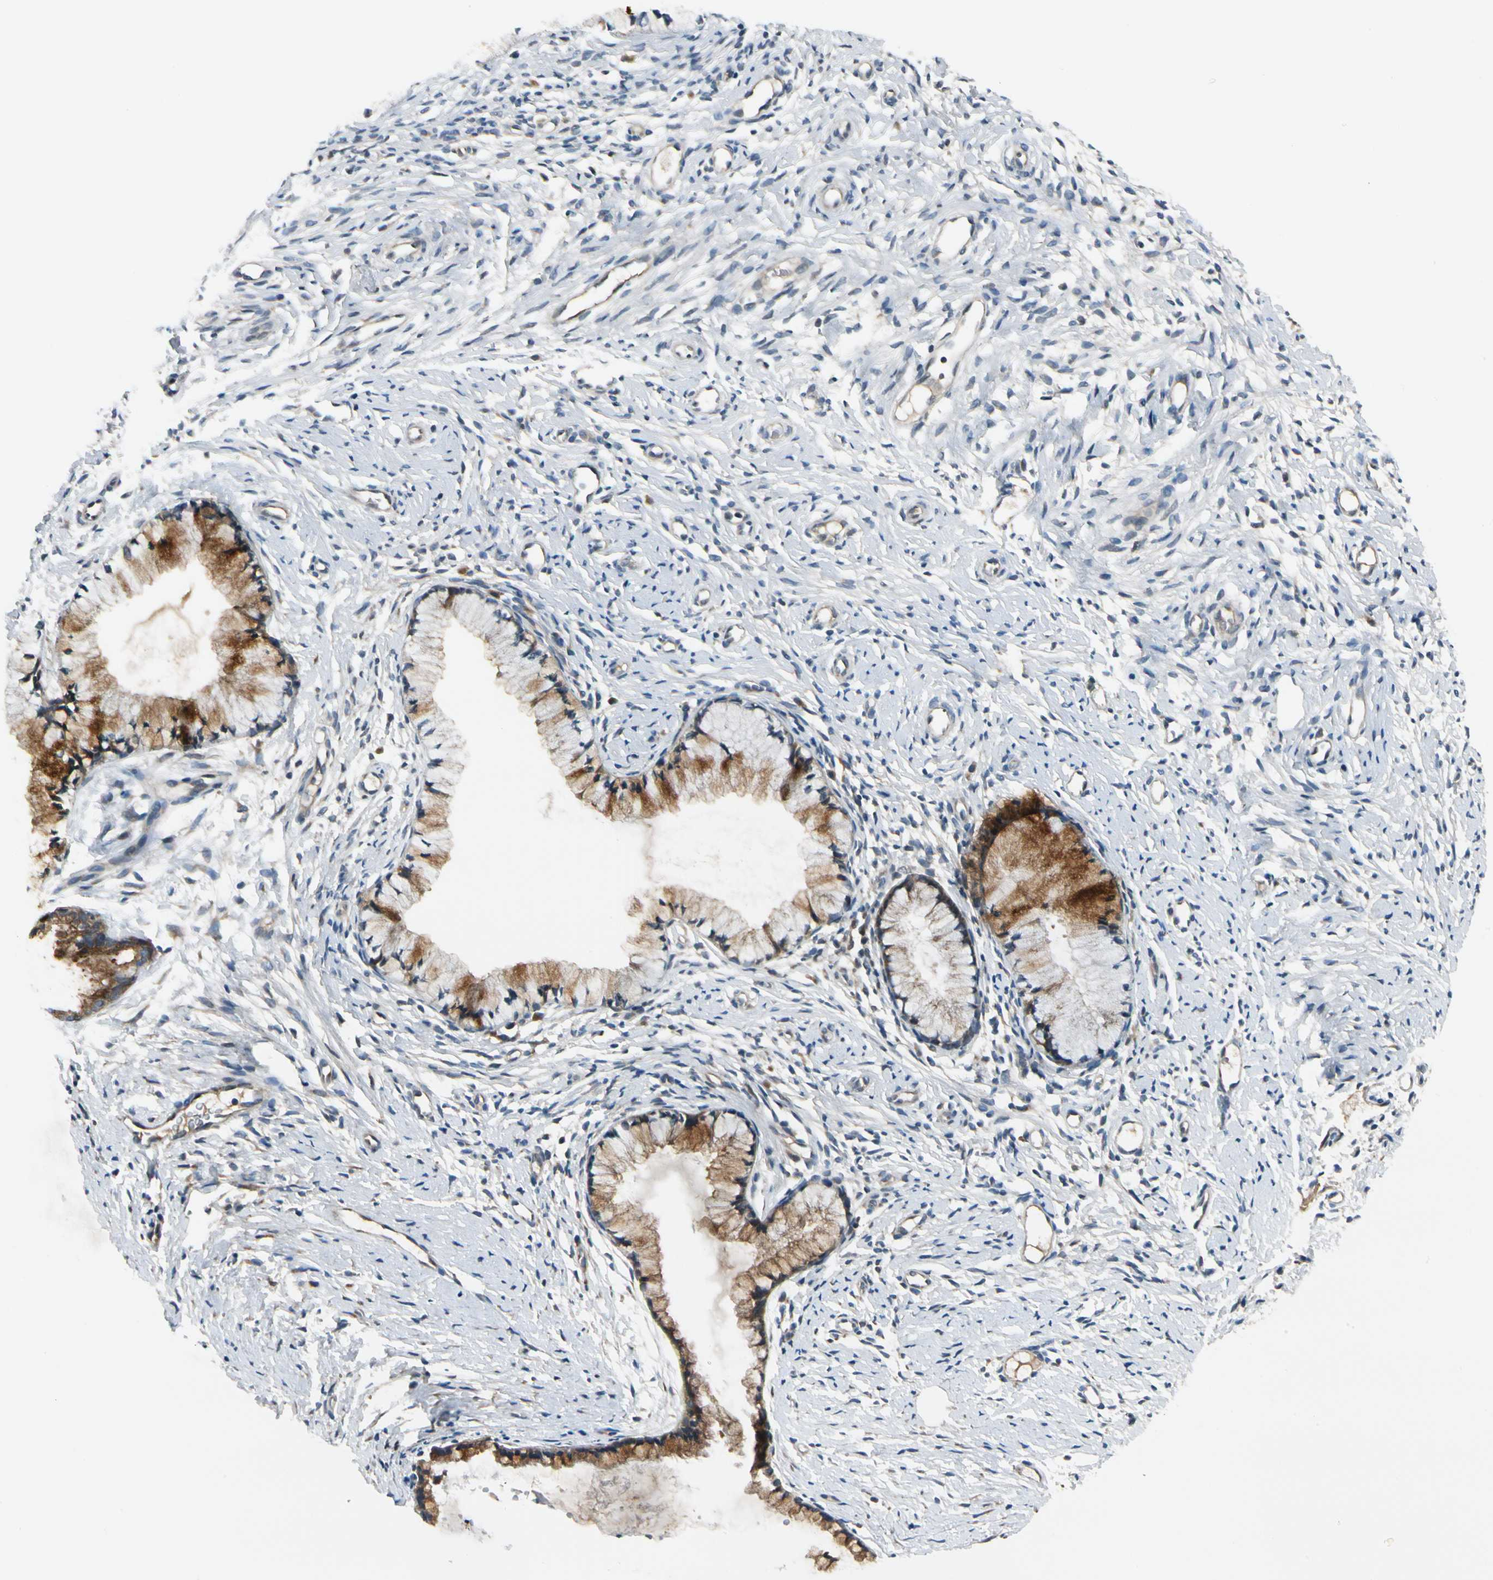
{"staining": {"intensity": "strong", "quantity": ">75%", "location": "cytoplasmic/membranous"}, "tissue": "cervix", "cell_type": "Glandular cells", "image_type": "normal", "snomed": [{"axis": "morphology", "description": "Normal tissue, NOS"}, {"axis": "topography", "description": "Cervix"}], "caption": "Immunohistochemical staining of benign human cervix exhibits strong cytoplasmic/membranous protein staining in approximately >75% of glandular cells.", "gene": "BNIP1", "patient": {"sex": "female", "age": 82}}